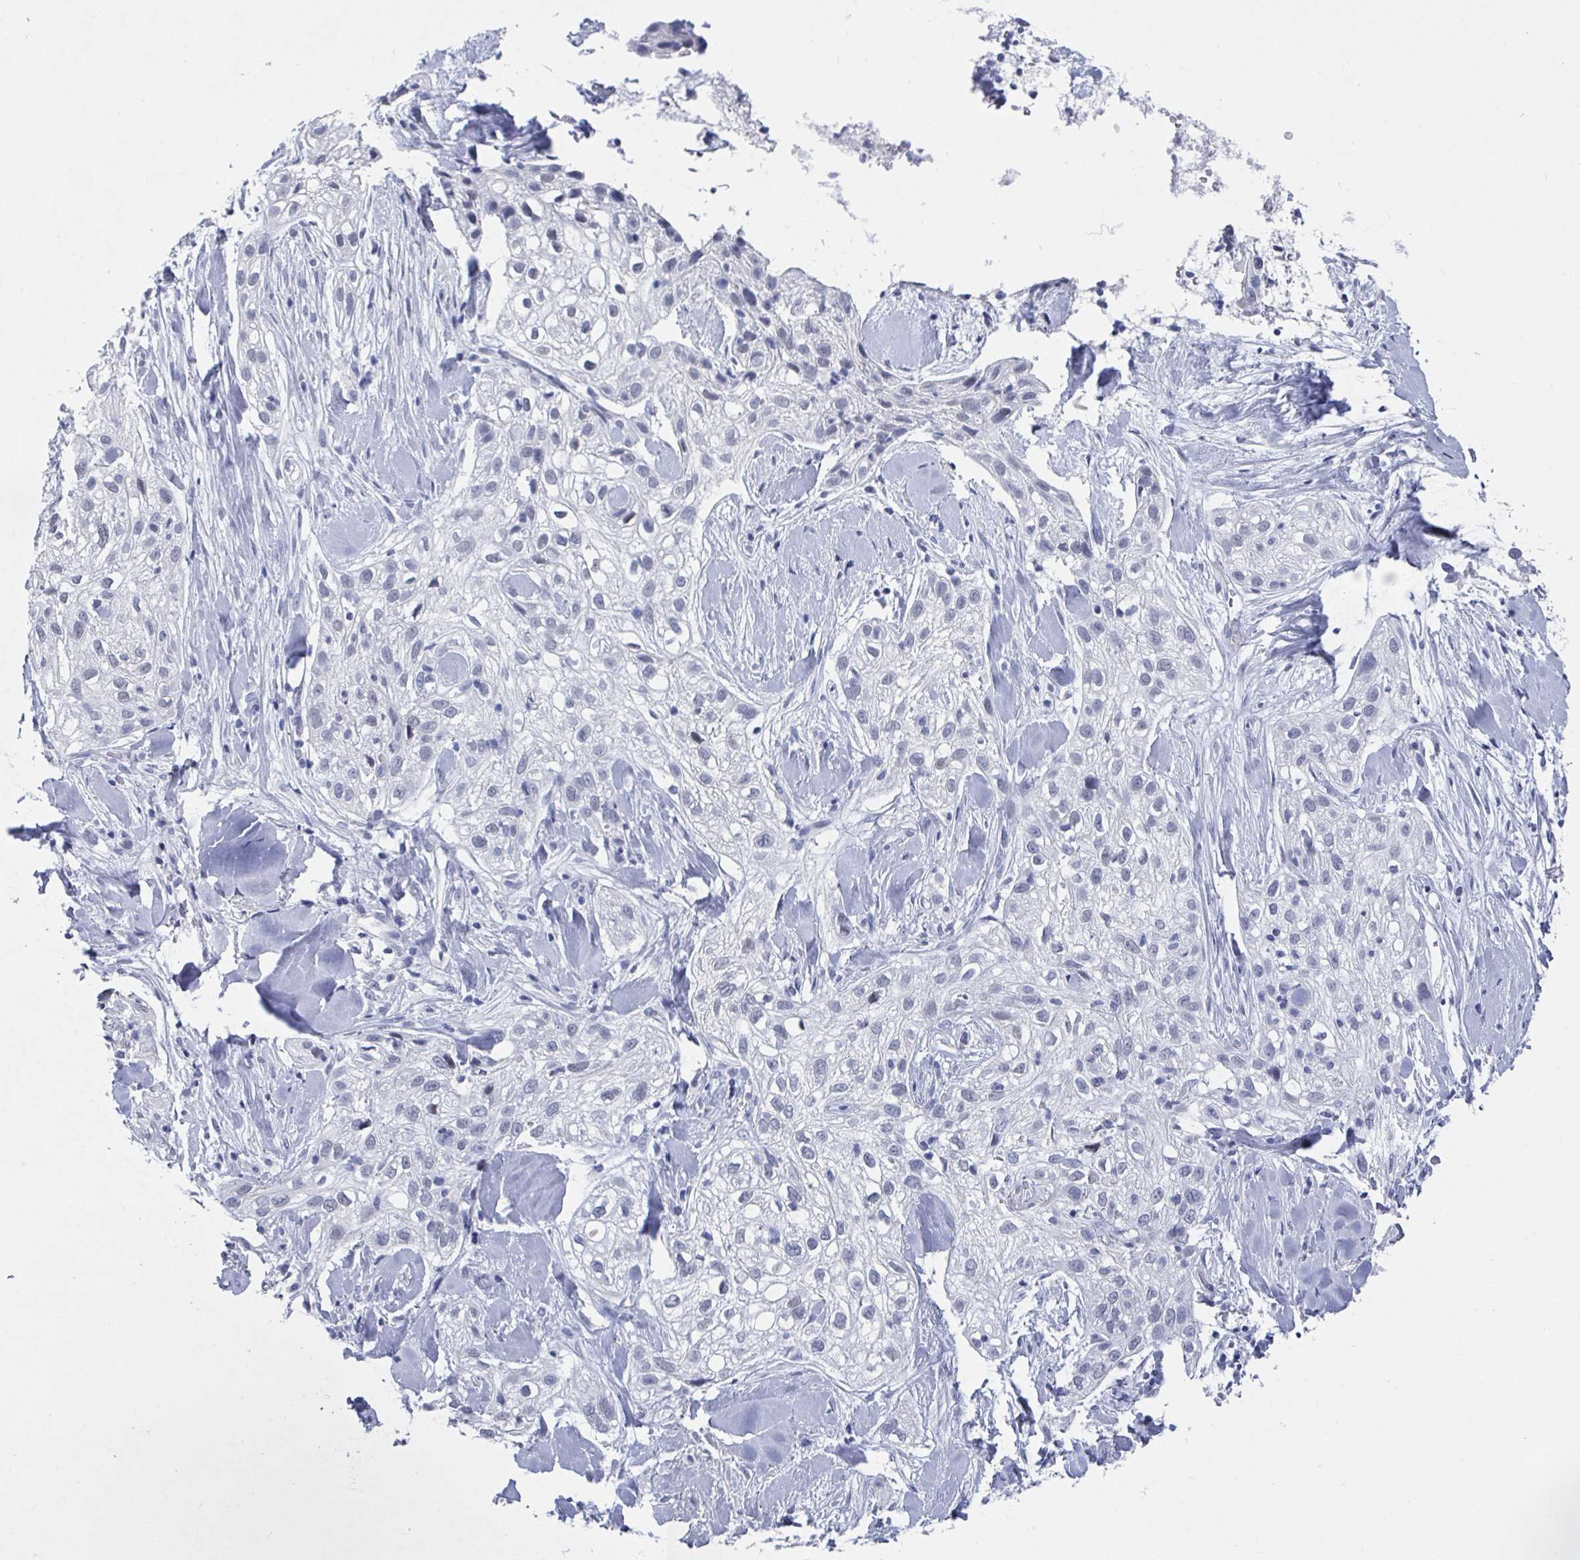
{"staining": {"intensity": "negative", "quantity": "none", "location": "none"}, "tissue": "skin cancer", "cell_type": "Tumor cells", "image_type": "cancer", "snomed": [{"axis": "morphology", "description": "Squamous cell carcinoma, NOS"}, {"axis": "topography", "description": "Skin"}], "caption": "Human skin cancer stained for a protein using immunohistochemistry (IHC) shows no staining in tumor cells.", "gene": "CAMKV", "patient": {"sex": "male", "age": 82}}